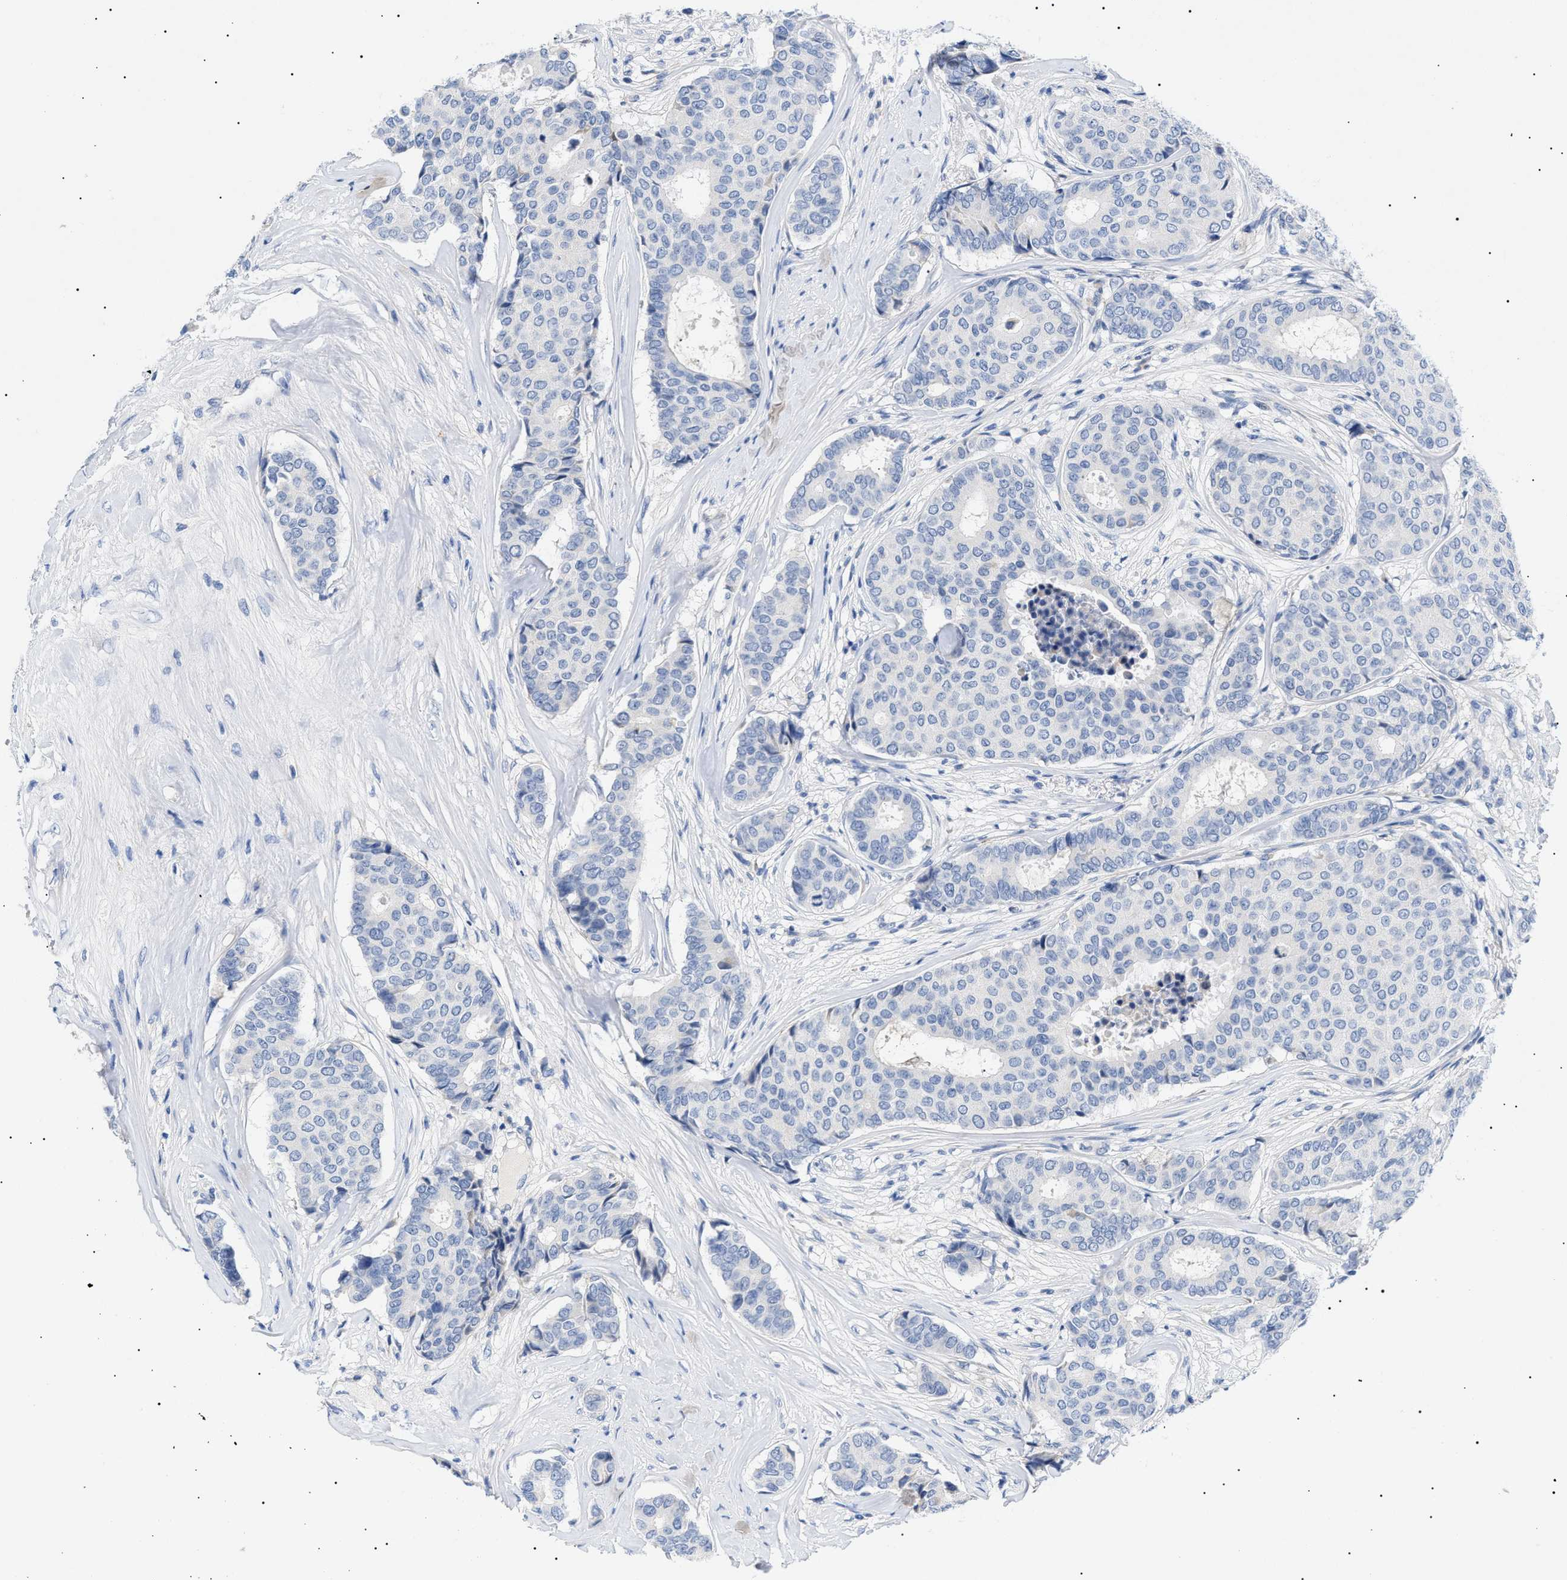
{"staining": {"intensity": "negative", "quantity": "none", "location": "none"}, "tissue": "breast cancer", "cell_type": "Tumor cells", "image_type": "cancer", "snomed": [{"axis": "morphology", "description": "Duct carcinoma"}, {"axis": "topography", "description": "Breast"}], "caption": "The immunohistochemistry photomicrograph has no significant staining in tumor cells of breast cancer (intraductal carcinoma) tissue. The staining was performed using DAB (3,3'-diaminobenzidine) to visualize the protein expression in brown, while the nuclei were stained in blue with hematoxylin (Magnification: 20x).", "gene": "ACKR1", "patient": {"sex": "female", "age": 75}}